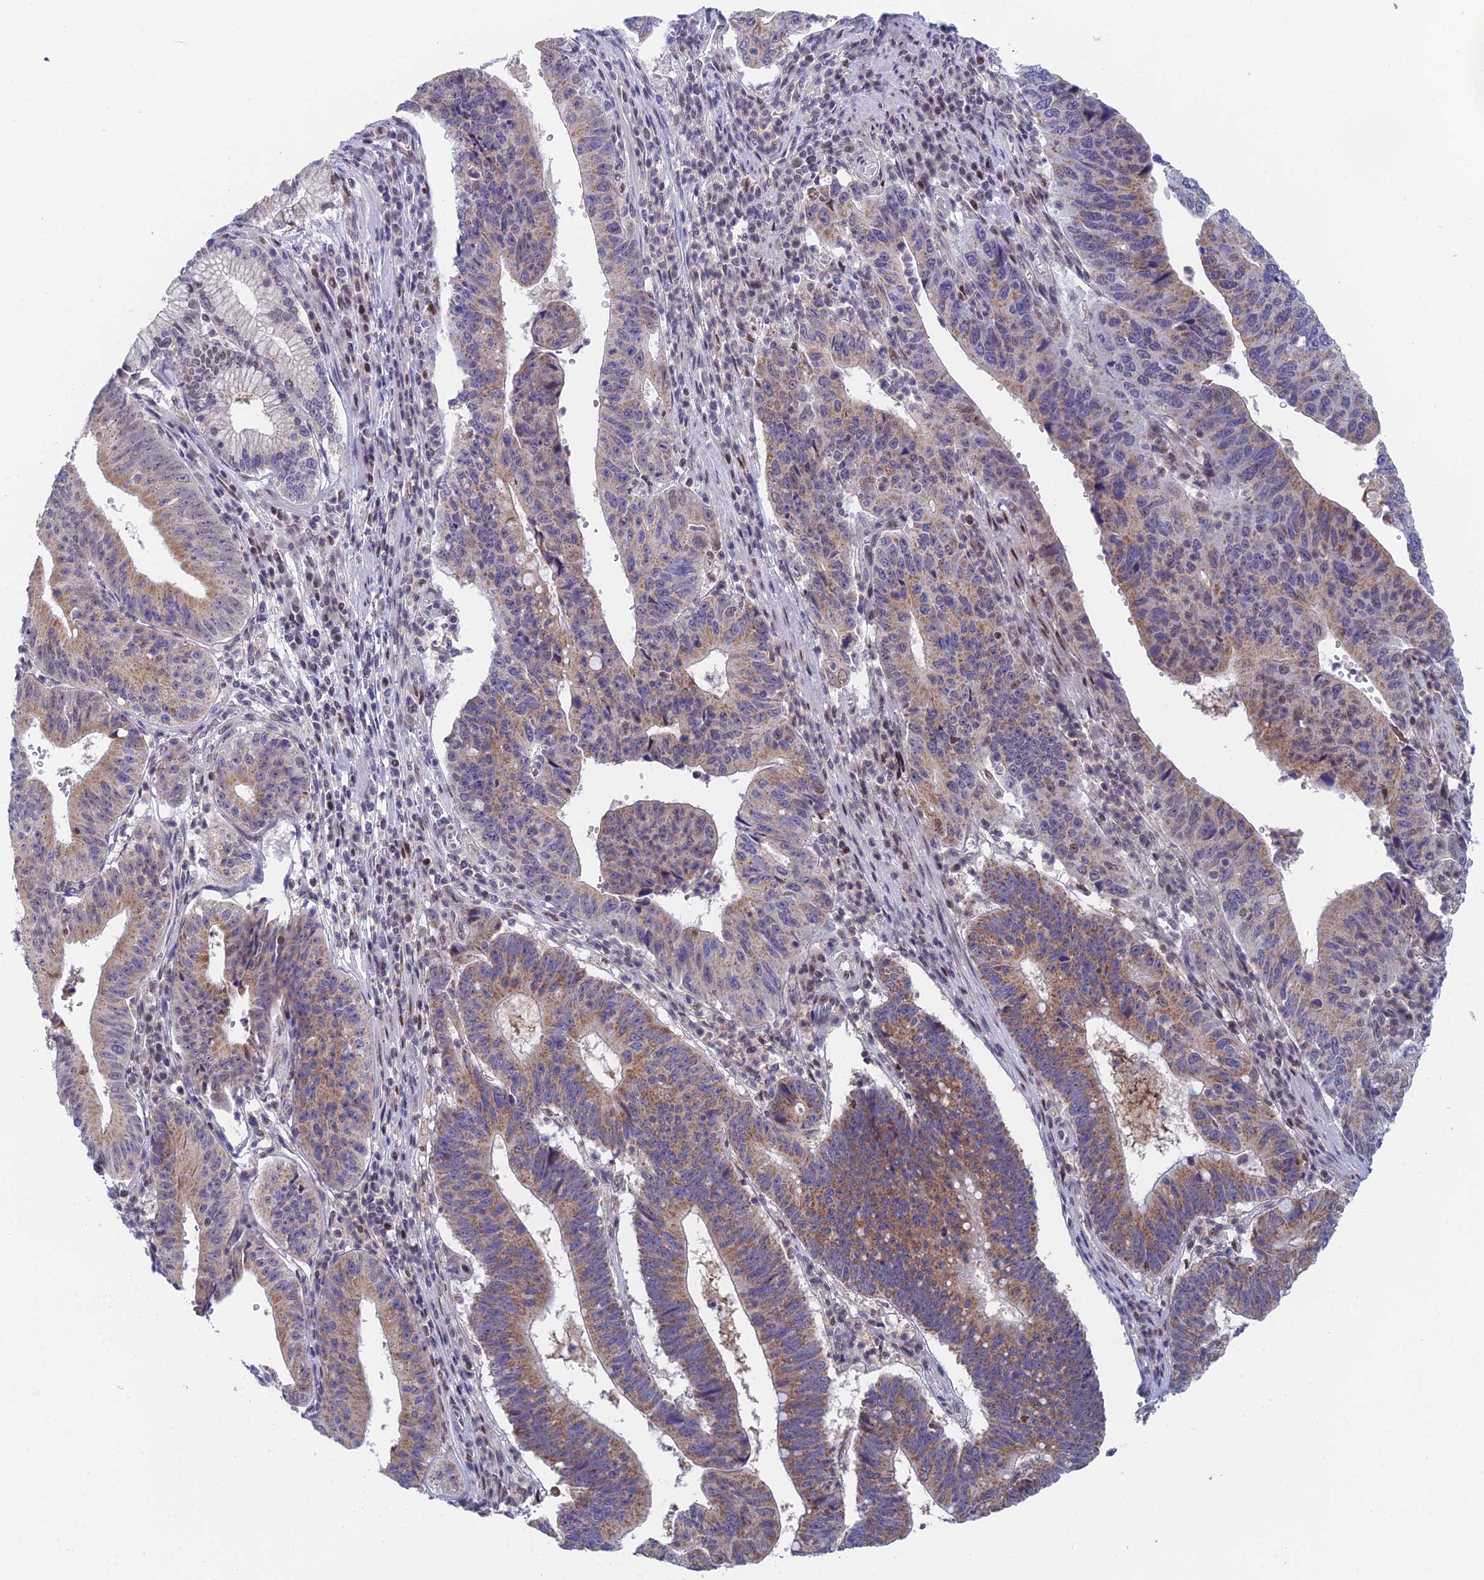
{"staining": {"intensity": "moderate", "quantity": ">75%", "location": "cytoplasmic/membranous"}, "tissue": "stomach cancer", "cell_type": "Tumor cells", "image_type": "cancer", "snomed": [{"axis": "morphology", "description": "Adenocarcinoma, NOS"}, {"axis": "topography", "description": "Stomach"}], "caption": "An immunohistochemistry (IHC) histopathology image of tumor tissue is shown. Protein staining in brown labels moderate cytoplasmic/membranous positivity in adenocarcinoma (stomach) within tumor cells. (IHC, brightfield microscopy, high magnification).", "gene": "MRPL17", "patient": {"sex": "male", "age": 59}}